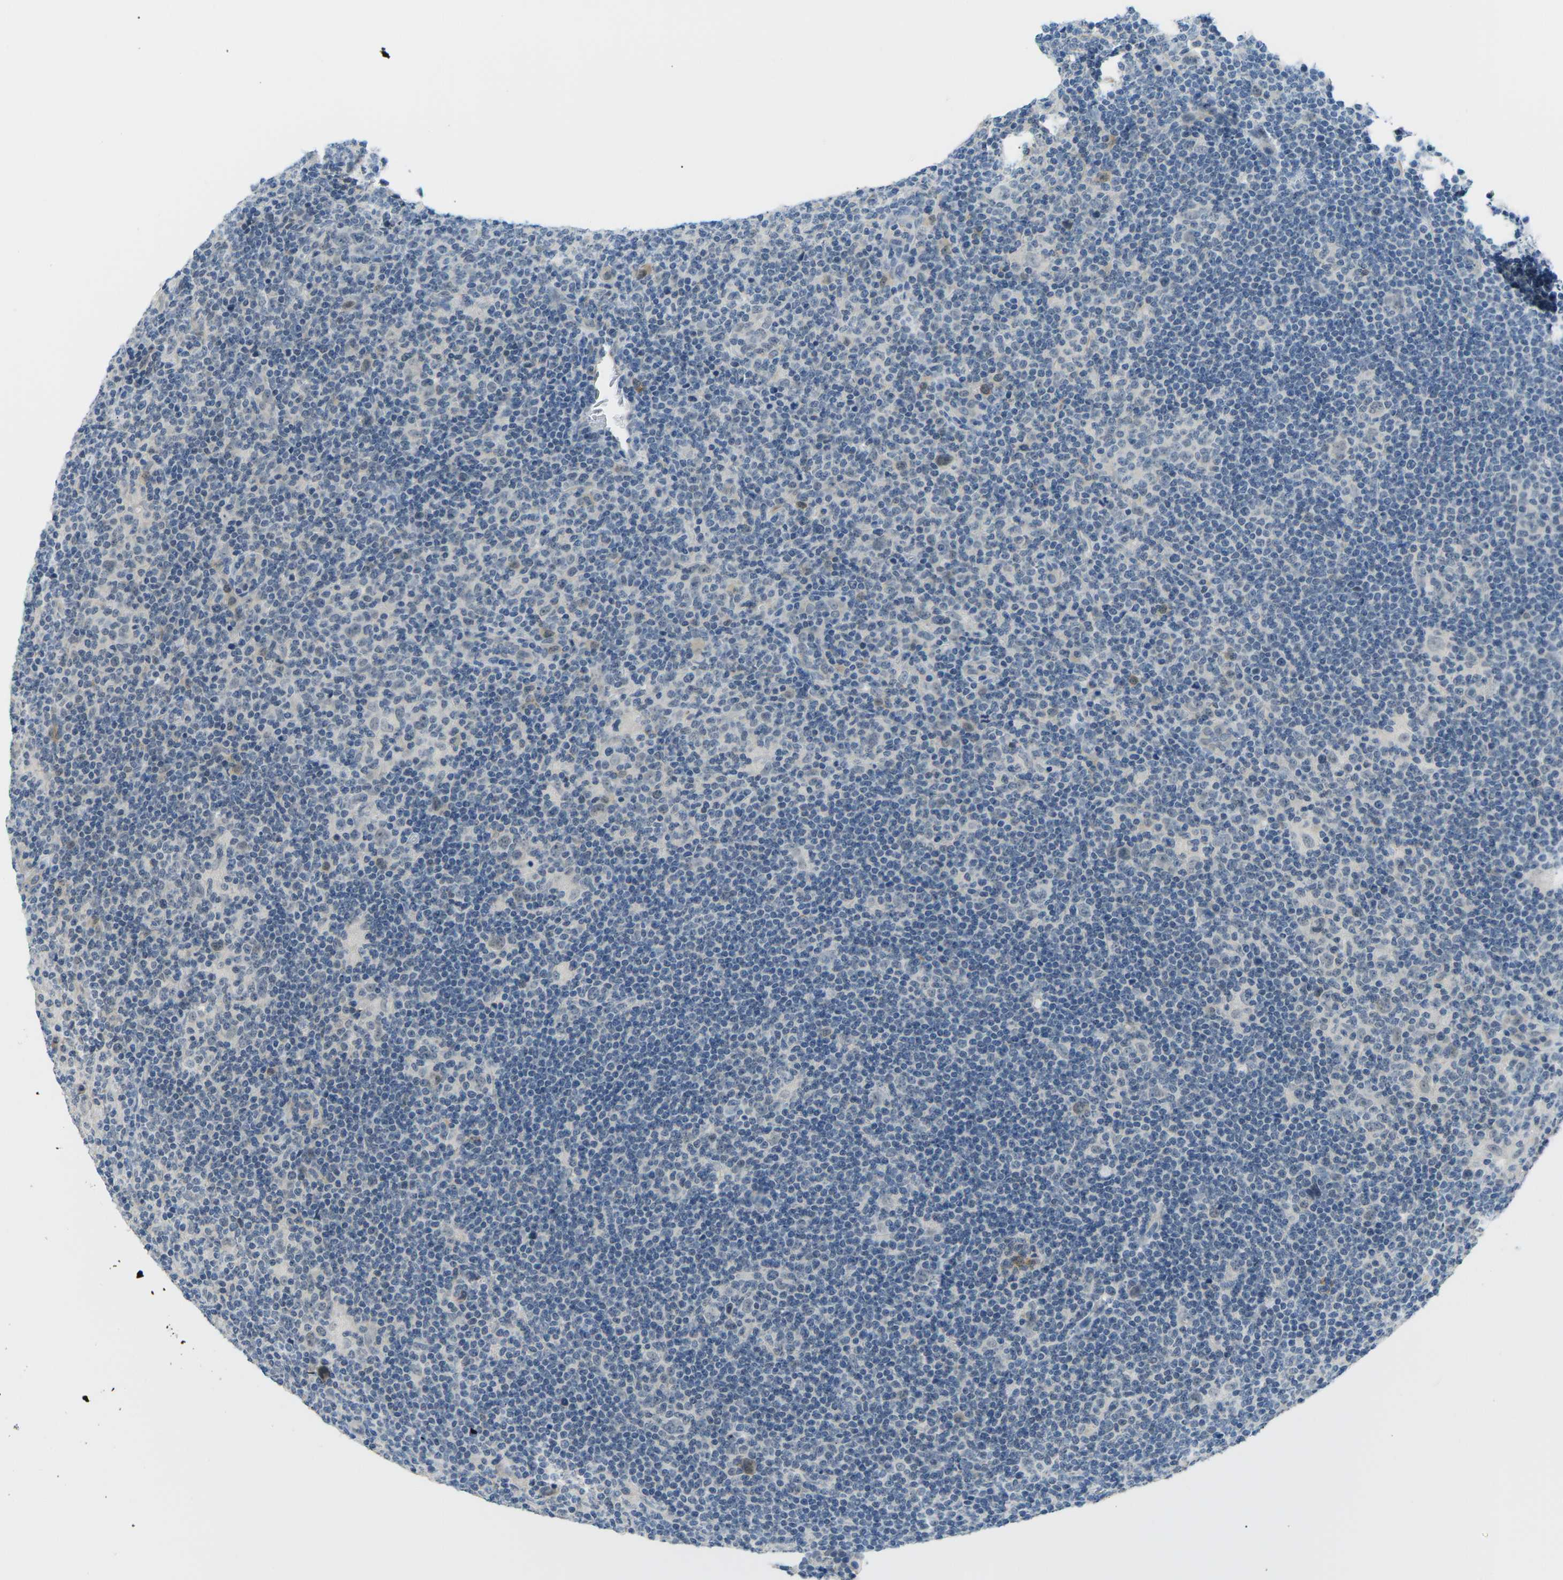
{"staining": {"intensity": "weak", "quantity": "<25%", "location": "cytoplasmic/membranous,nuclear"}, "tissue": "lymphoma", "cell_type": "Tumor cells", "image_type": "cancer", "snomed": [{"axis": "morphology", "description": "Hodgkin's disease, NOS"}, {"axis": "topography", "description": "Lymph node"}], "caption": "Immunohistochemistry (IHC) image of lymphoma stained for a protein (brown), which shows no staining in tumor cells.", "gene": "PSAT1", "patient": {"sex": "female", "age": 57}}